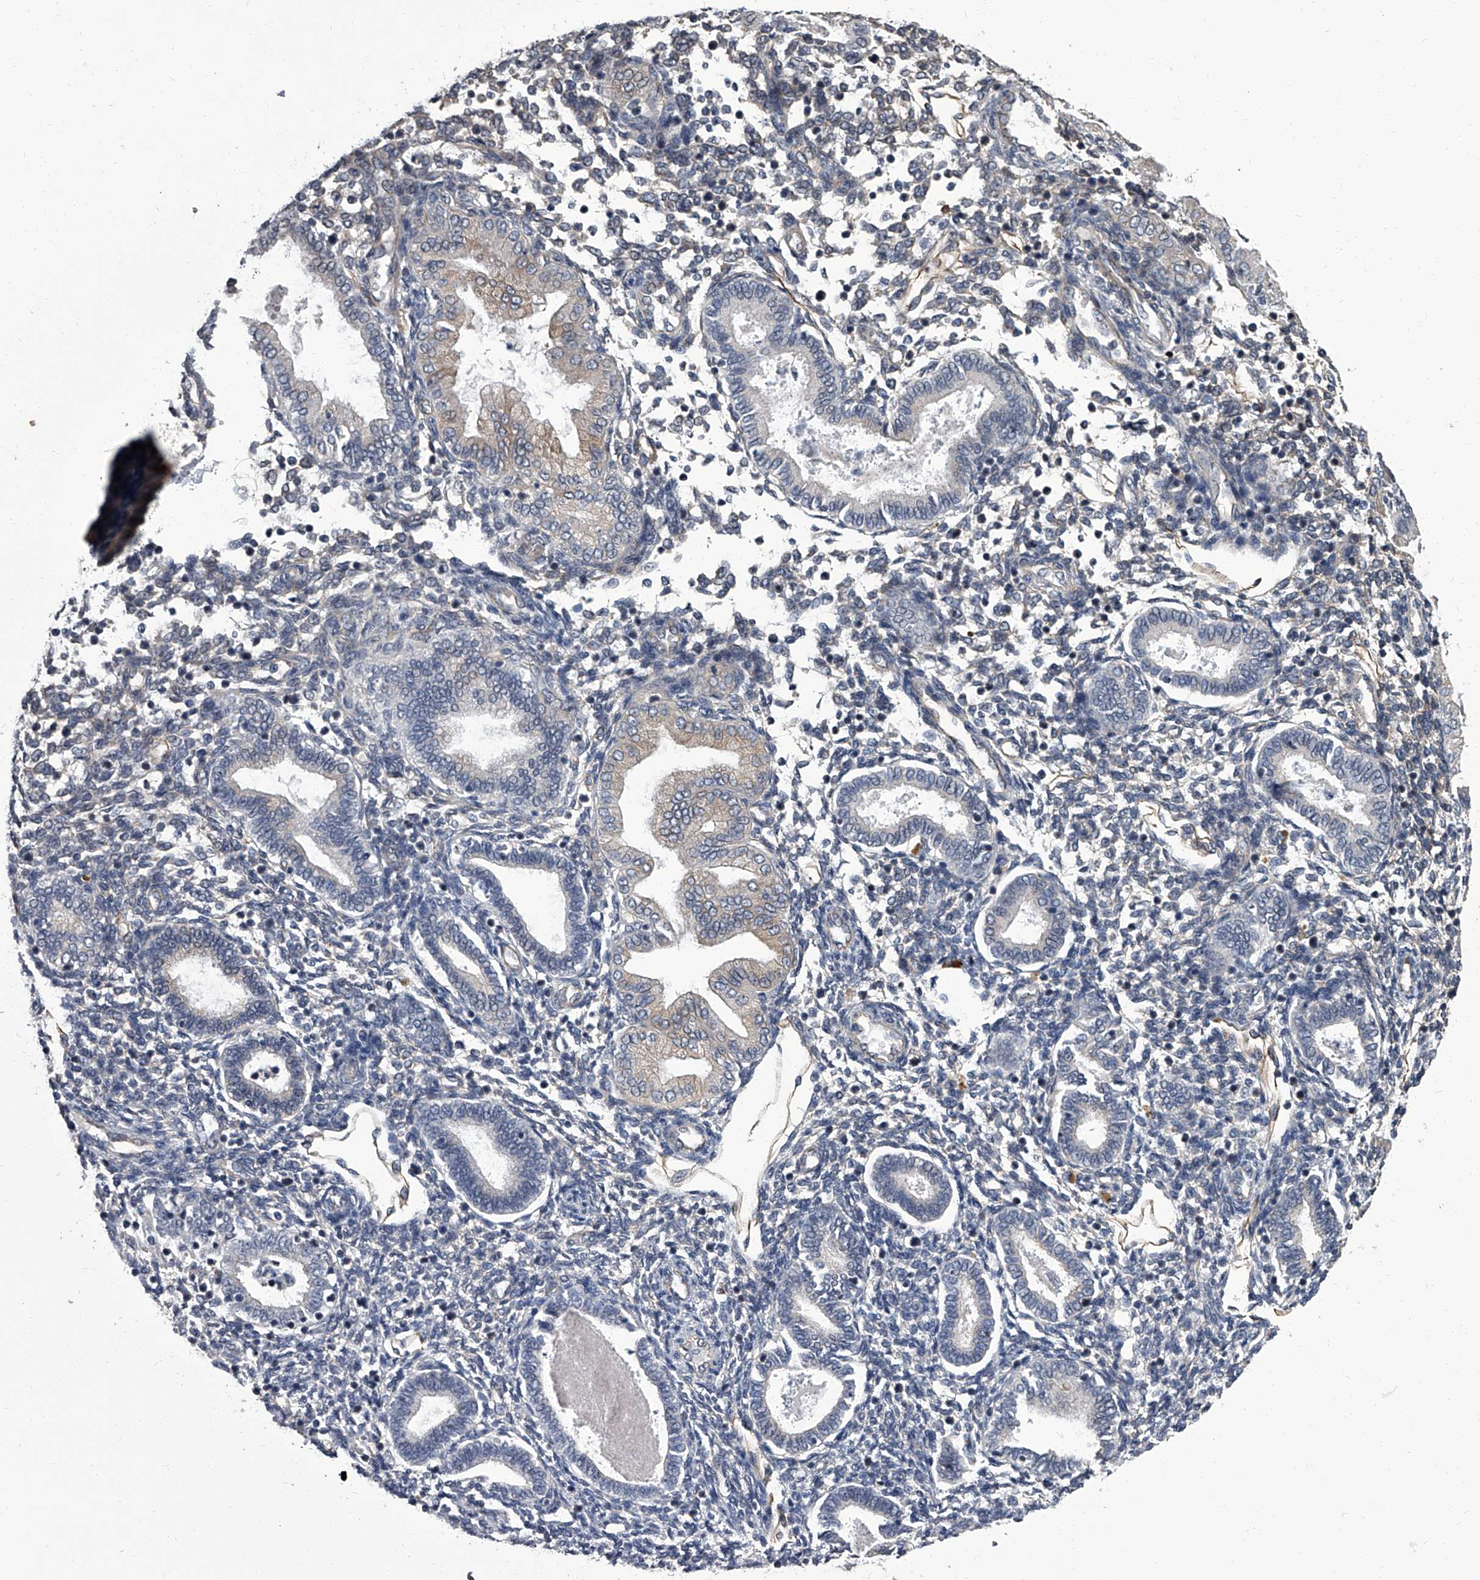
{"staining": {"intensity": "negative", "quantity": "none", "location": "none"}, "tissue": "endometrium", "cell_type": "Cells in endometrial stroma", "image_type": "normal", "snomed": [{"axis": "morphology", "description": "Normal tissue, NOS"}, {"axis": "topography", "description": "Endometrium"}], "caption": "The photomicrograph exhibits no staining of cells in endometrial stroma in normal endometrium. (Immunohistochemistry, brightfield microscopy, high magnification).", "gene": "SIRT4", "patient": {"sex": "female", "age": 53}}